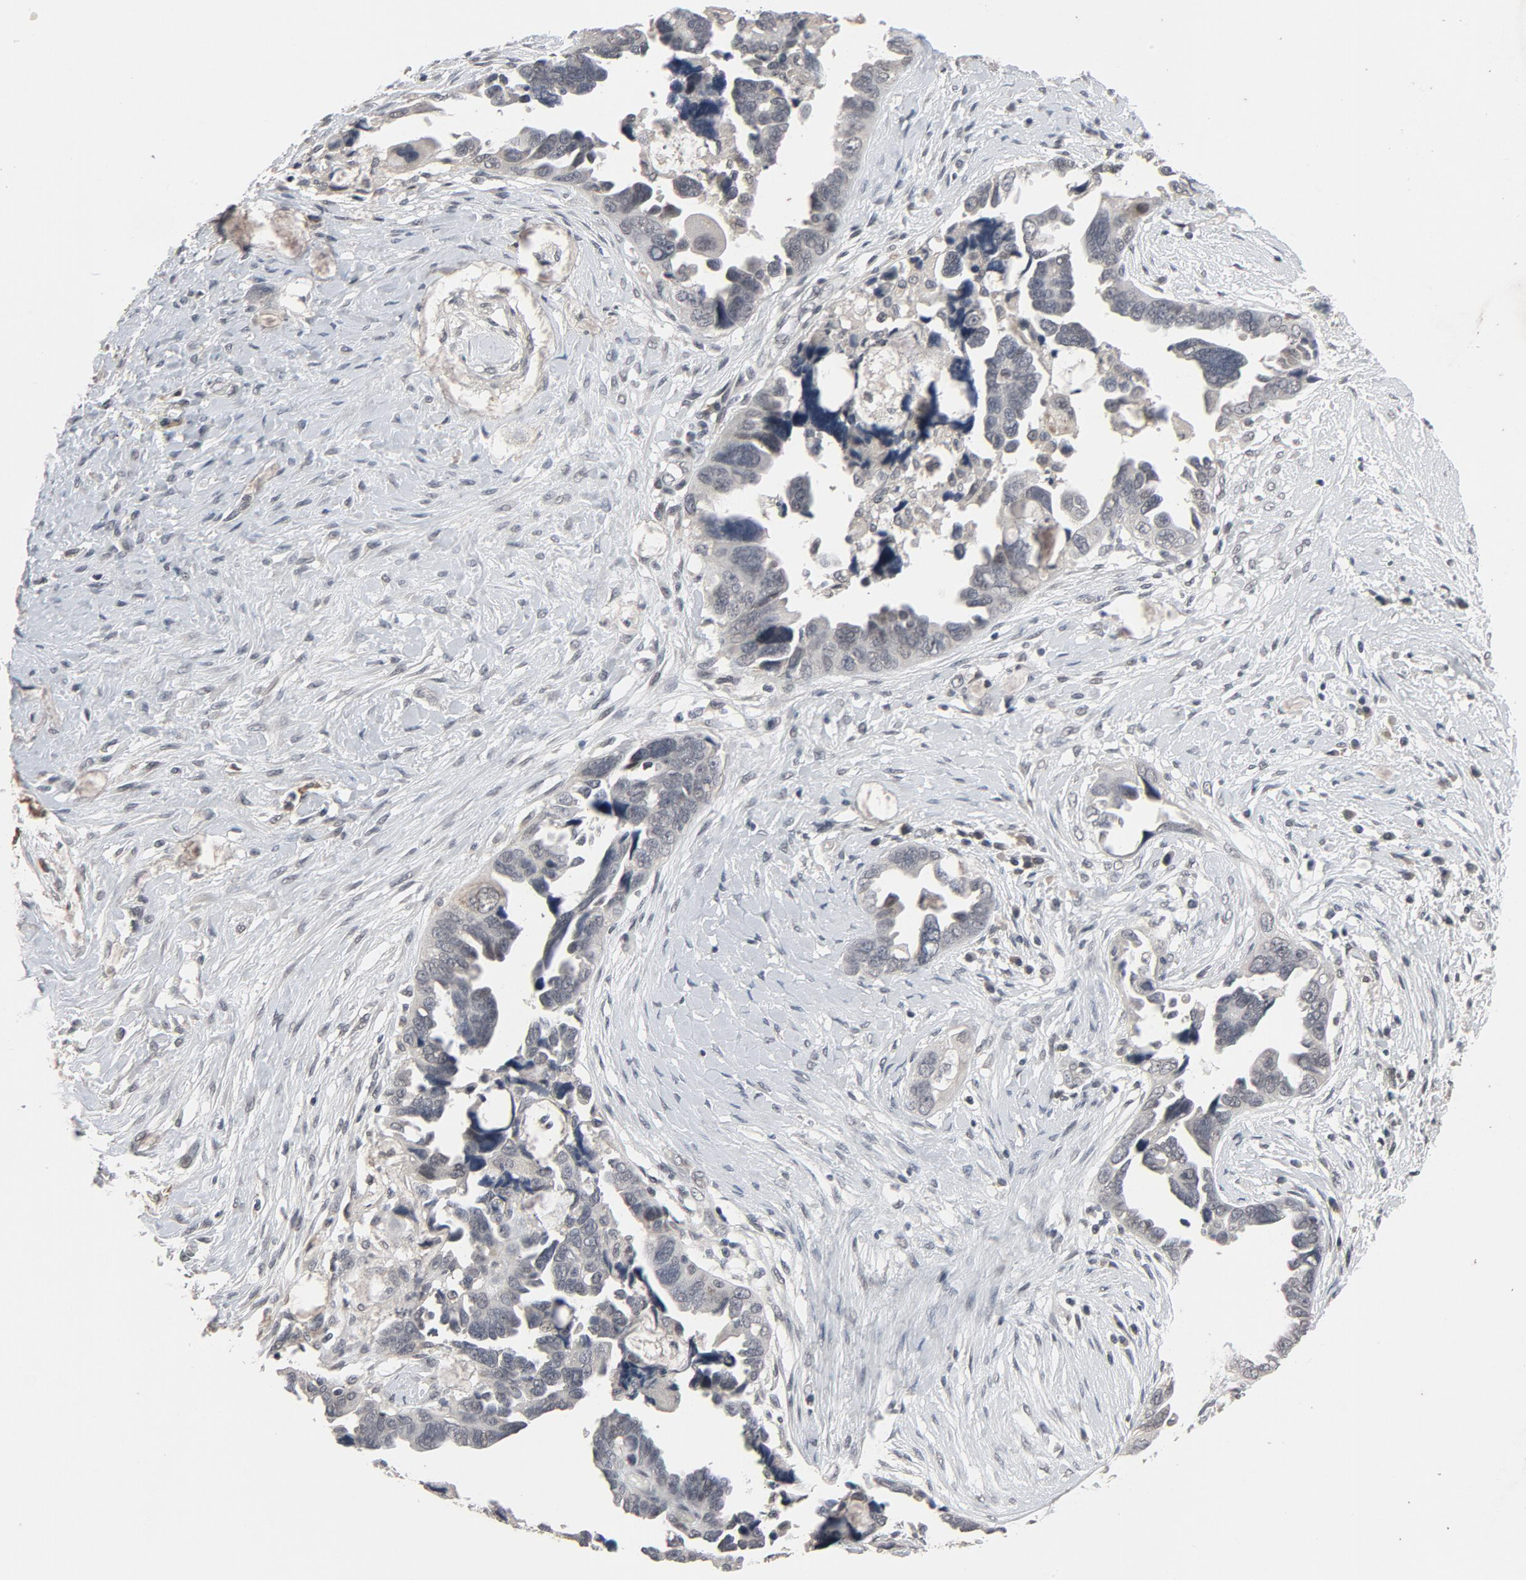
{"staining": {"intensity": "negative", "quantity": "none", "location": "none"}, "tissue": "ovarian cancer", "cell_type": "Tumor cells", "image_type": "cancer", "snomed": [{"axis": "morphology", "description": "Cystadenocarcinoma, serous, NOS"}, {"axis": "topography", "description": "Ovary"}], "caption": "Human ovarian serous cystadenocarcinoma stained for a protein using immunohistochemistry shows no expression in tumor cells.", "gene": "MT3", "patient": {"sex": "female", "age": 63}}